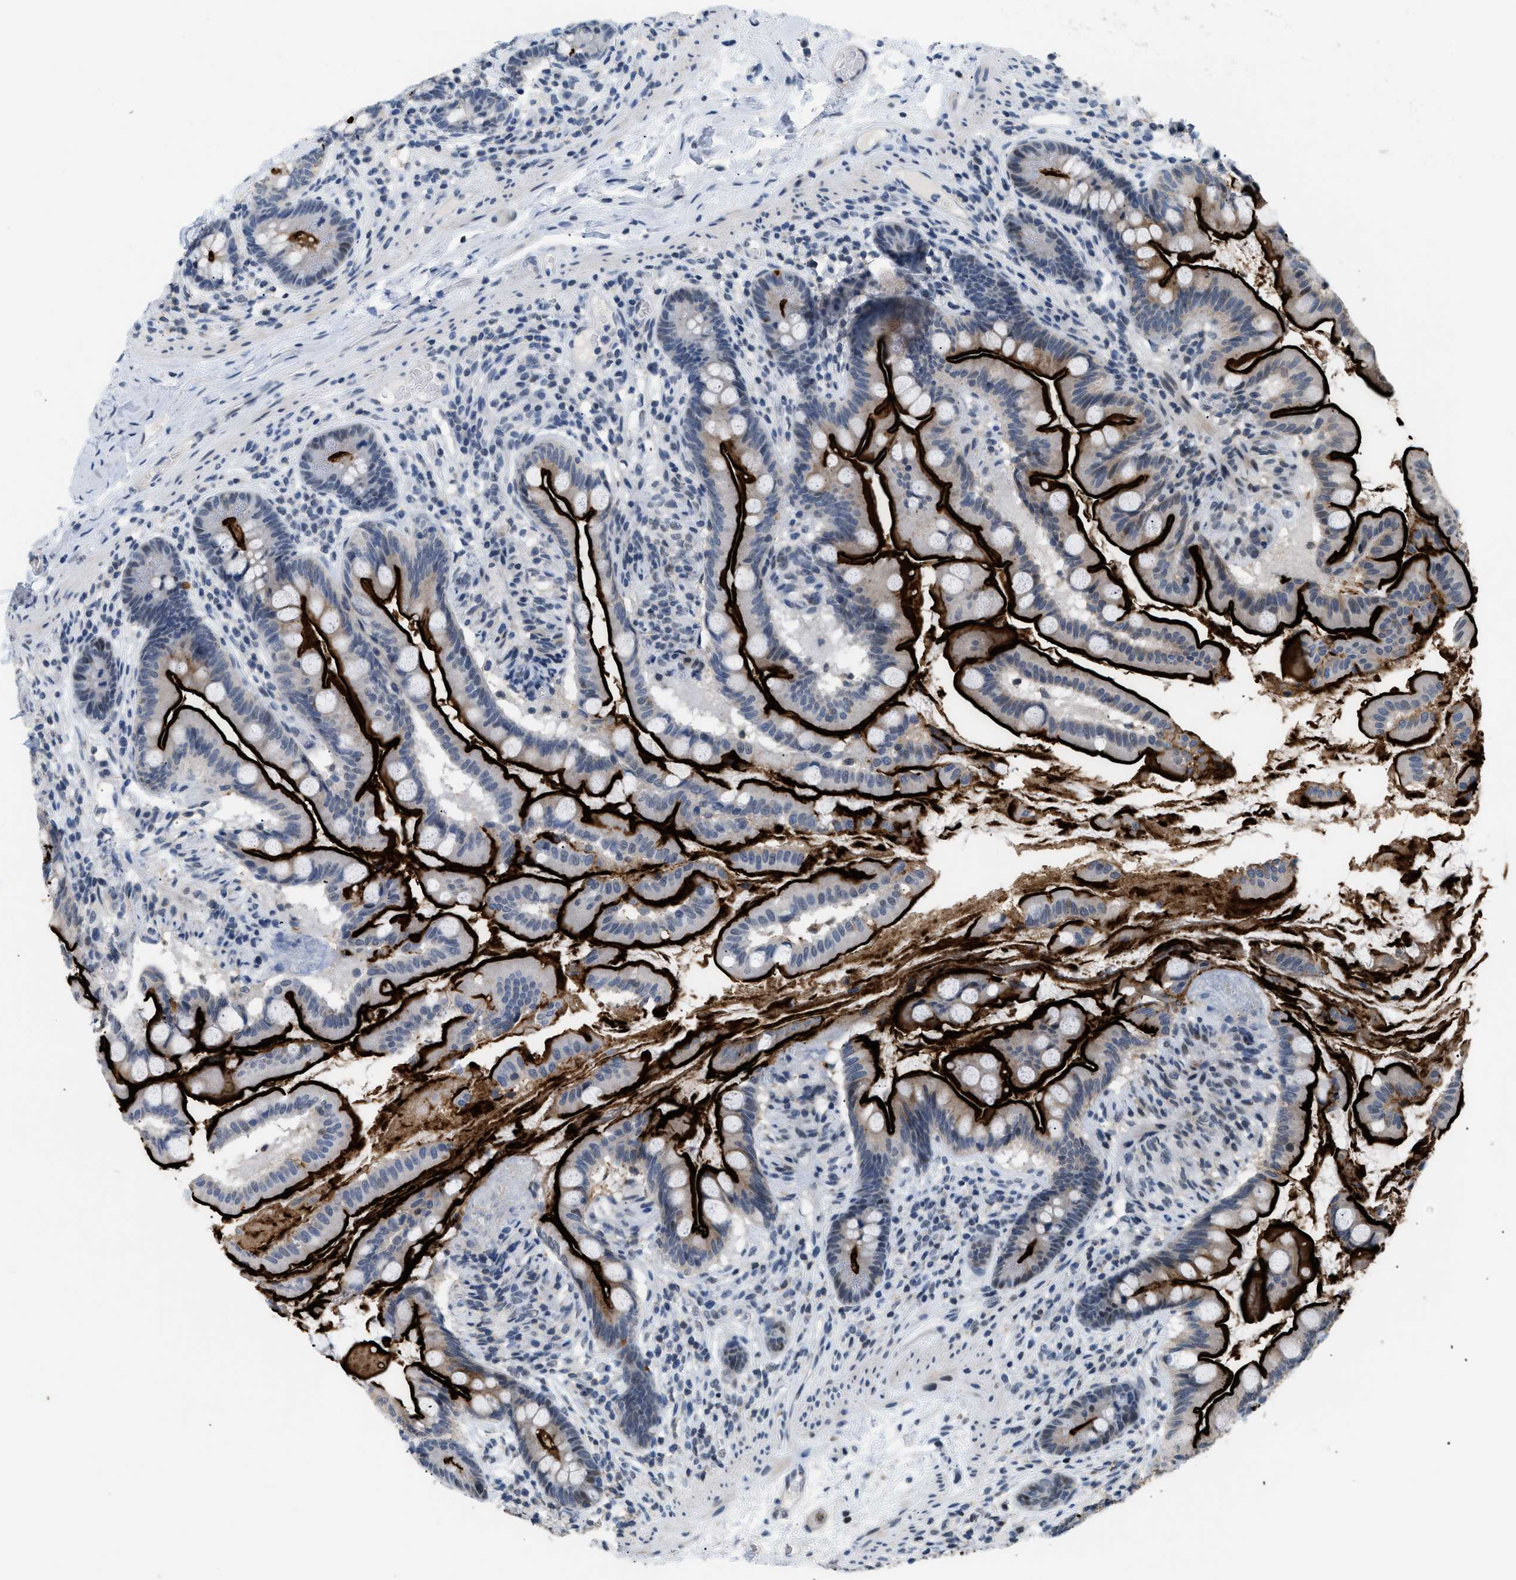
{"staining": {"intensity": "strong", "quantity": ">75%", "location": "cytoplasmic/membranous"}, "tissue": "small intestine", "cell_type": "Glandular cells", "image_type": "normal", "snomed": [{"axis": "morphology", "description": "Normal tissue, NOS"}, {"axis": "topography", "description": "Small intestine"}], "caption": "Strong cytoplasmic/membranous positivity for a protein is seen in about >75% of glandular cells of benign small intestine using immunohistochemistry.", "gene": "KCNC3", "patient": {"sex": "female", "age": 56}}